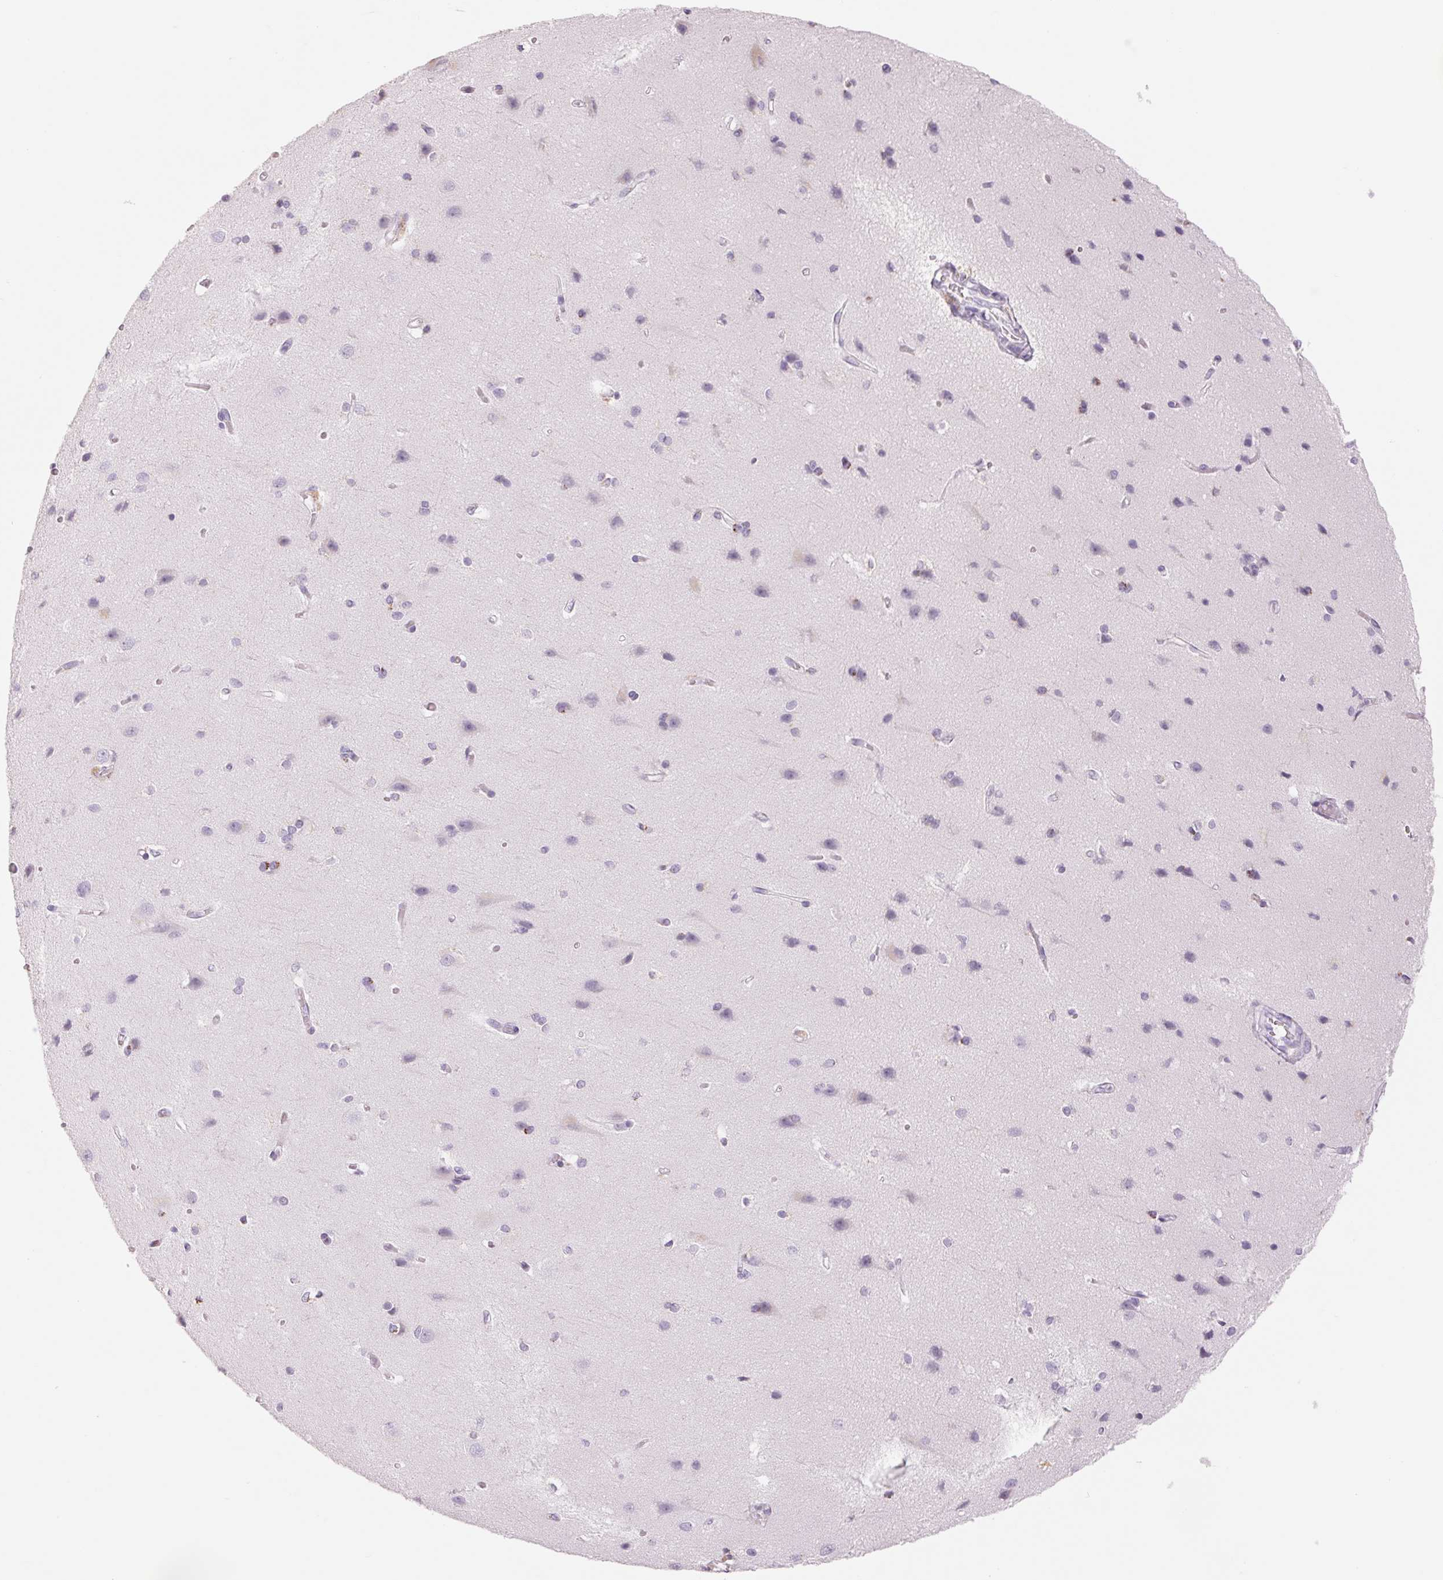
{"staining": {"intensity": "negative", "quantity": "none", "location": "none"}, "tissue": "cerebral cortex", "cell_type": "Endothelial cells", "image_type": "normal", "snomed": [{"axis": "morphology", "description": "Normal tissue, NOS"}, {"axis": "topography", "description": "Cerebral cortex"}], "caption": "This is an immunohistochemistry (IHC) image of normal human cerebral cortex. There is no staining in endothelial cells.", "gene": "GALNT7", "patient": {"sex": "male", "age": 37}}